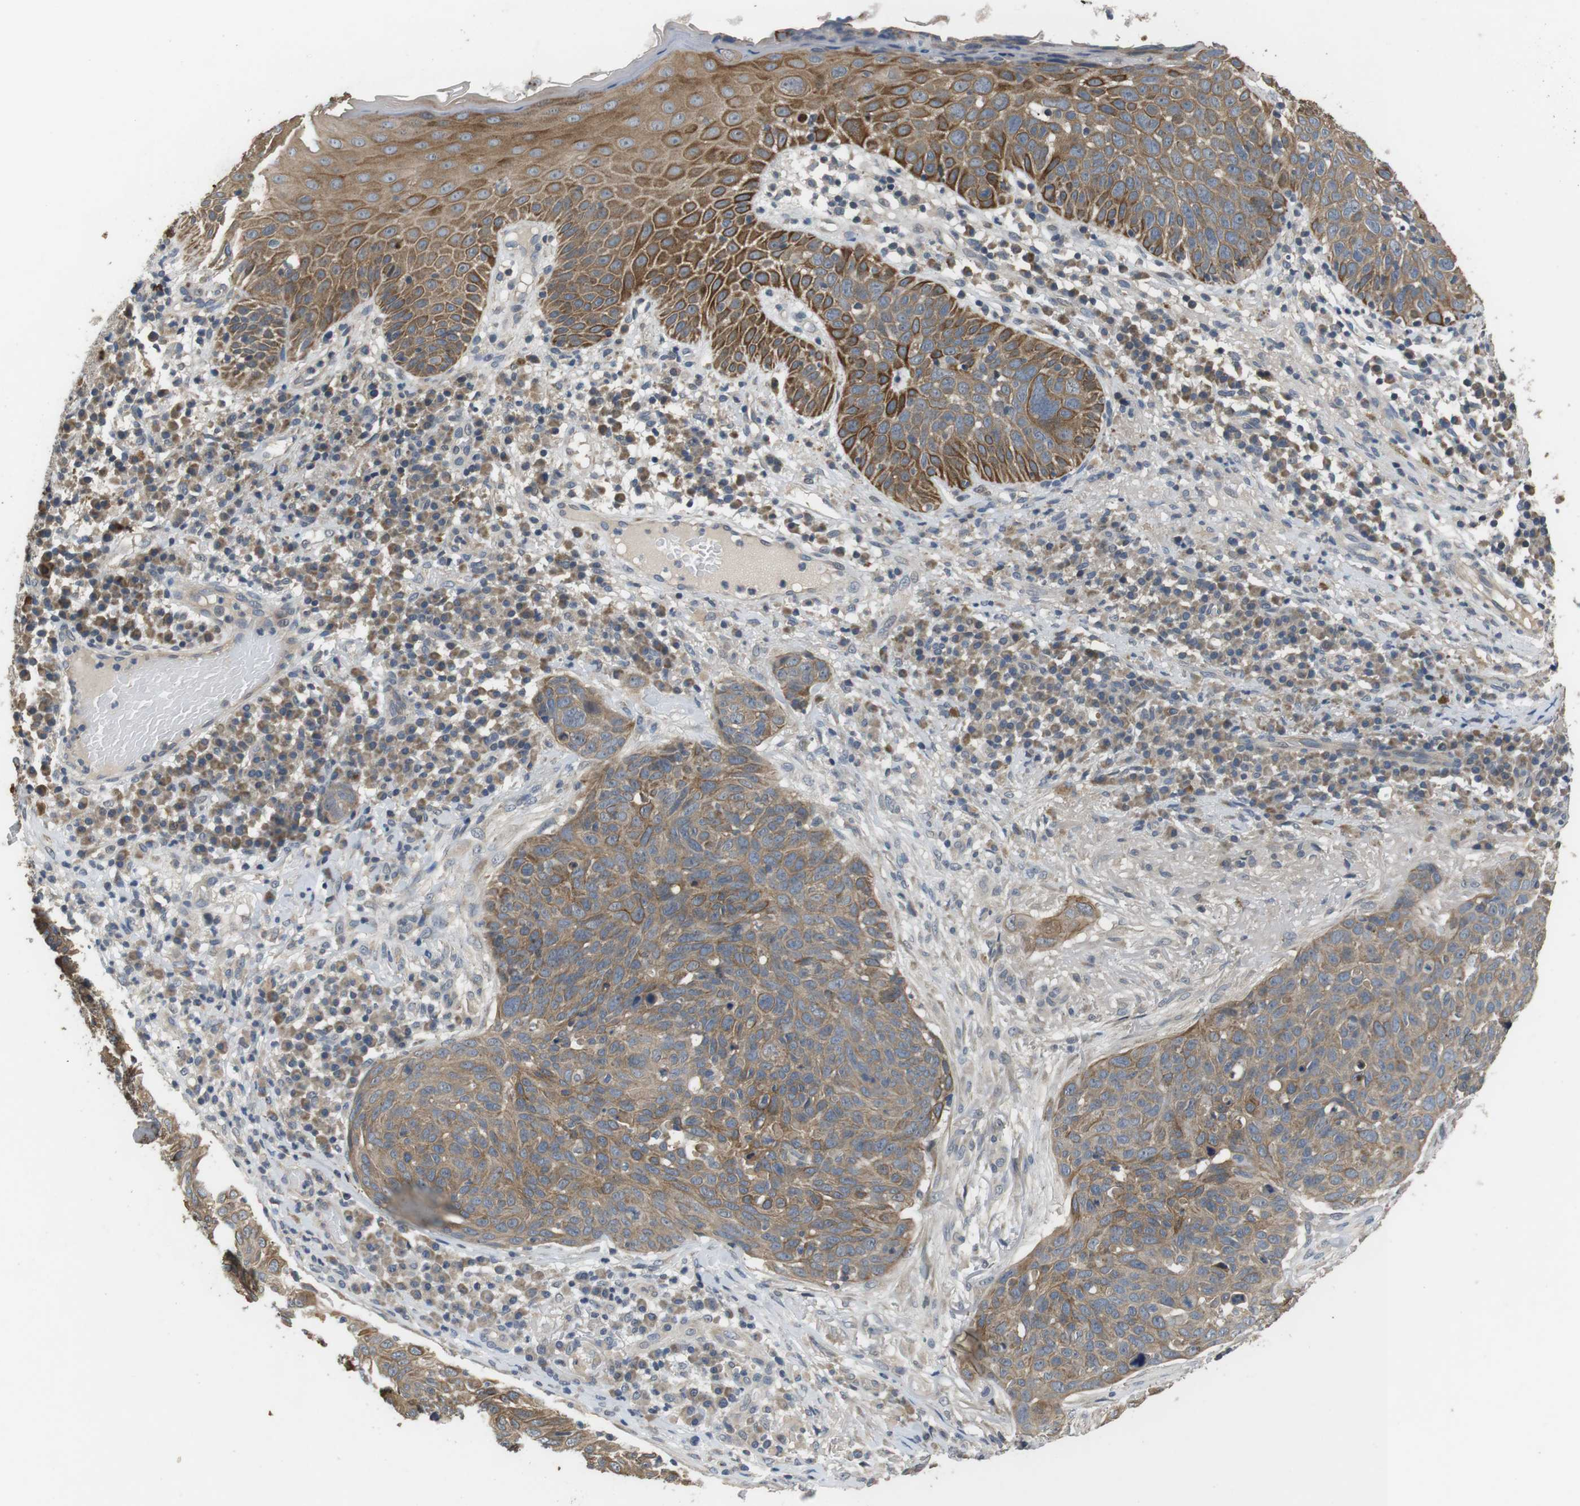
{"staining": {"intensity": "moderate", "quantity": "25%-75%", "location": "cytoplasmic/membranous"}, "tissue": "skin cancer", "cell_type": "Tumor cells", "image_type": "cancer", "snomed": [{"axis": "morphology", "description": "Squamous cell carcinoma in situ, NOS"}, {"axis": "morphology", "description": "Squamous cell carcinoma, NOS"}, {"axis": "topography", "description": "Skin"}], "caption": "Squamous cell carcinoma in situ (skin) stained with immunohistochemistry (IHC) displays moderate cytoplasmic/membranous staining in about 25%-75% of tumor cells.", "gene": "ADGRL3", "patient": {"sex": "male", "age": 93}}